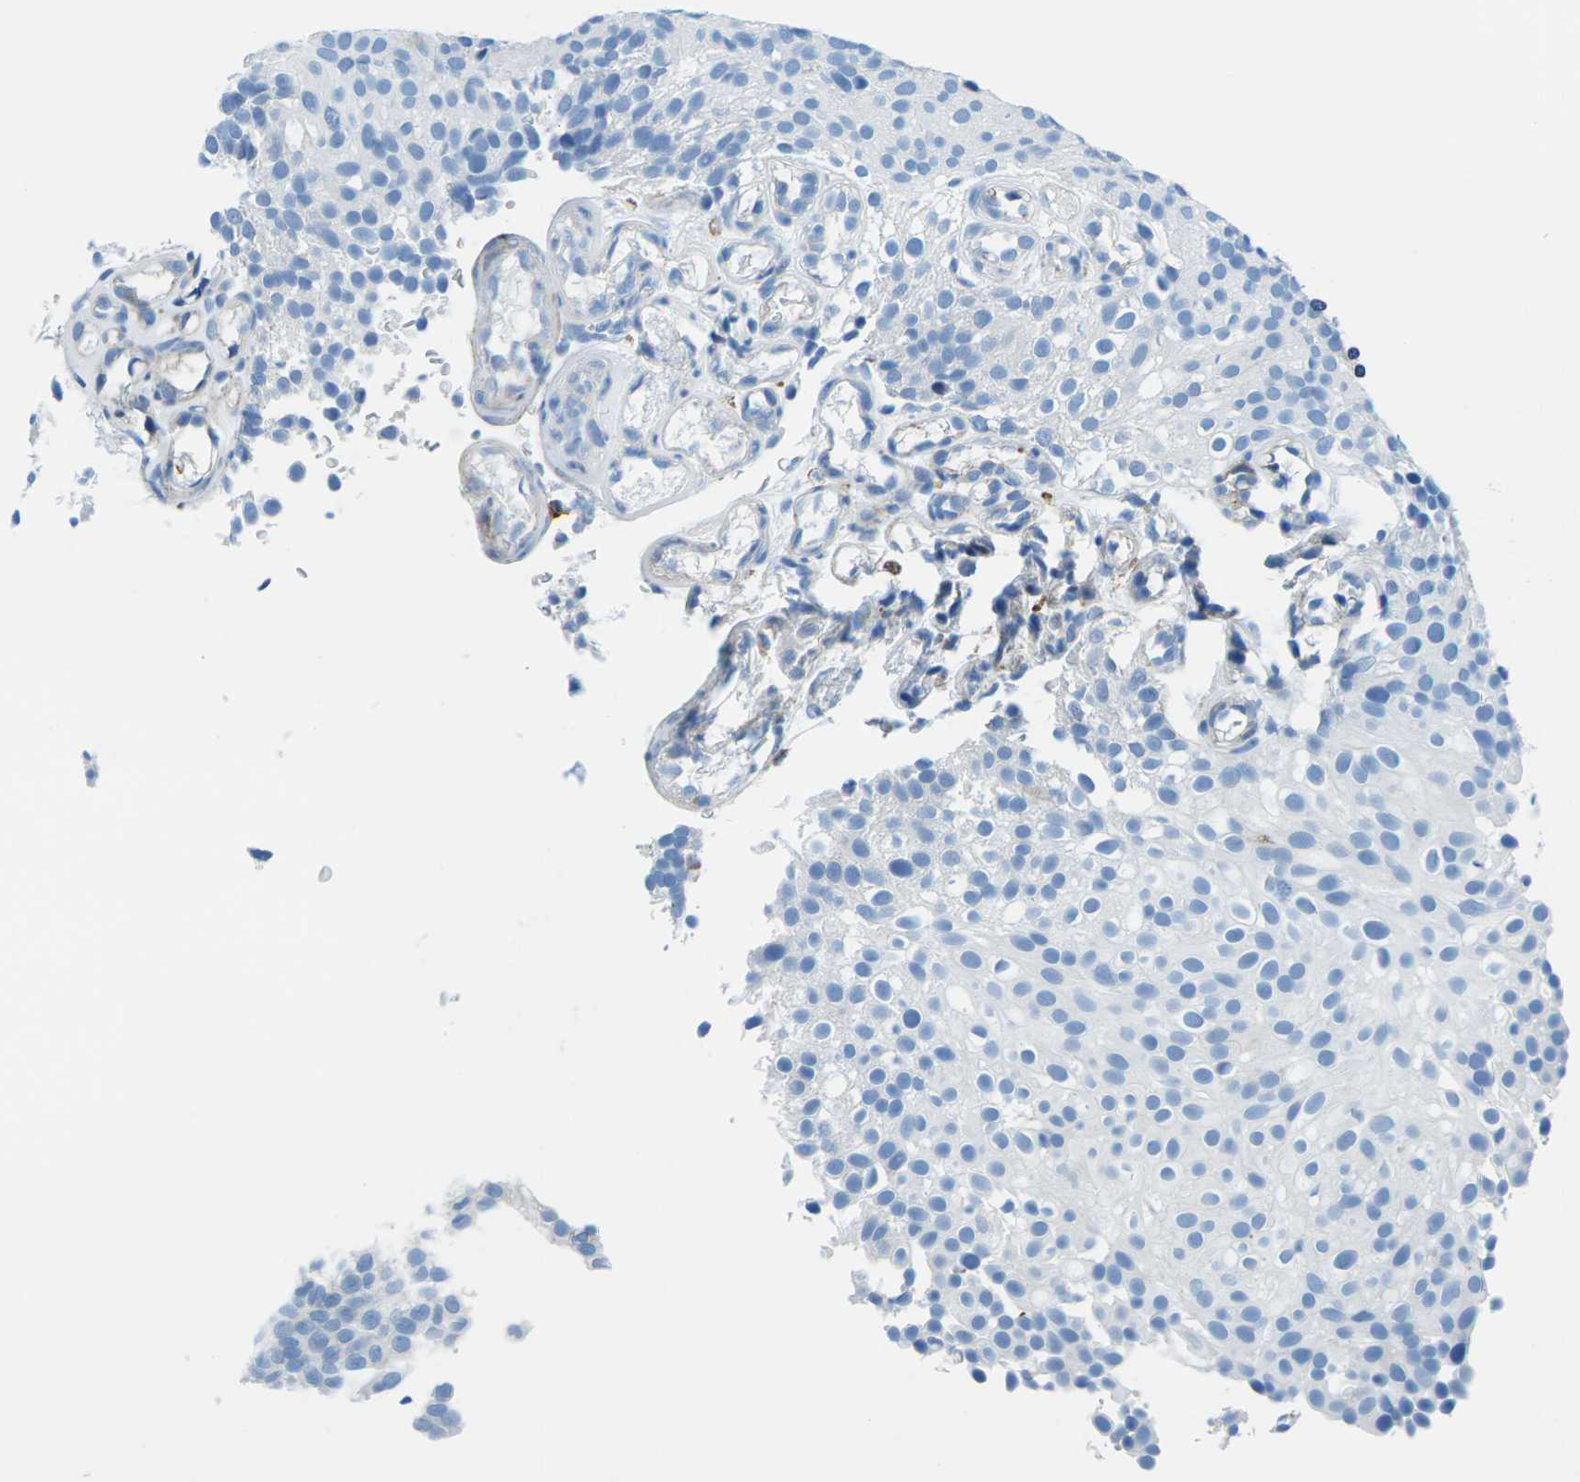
{"staining": {"intensity": "negative", "quantity": "none", "location": "none"}, "tissue": "urothelial cancer", "cell_type": "Tumor cells", "image_type": "cancer", "snomed": [{"axis": "morphology", "description": "Urothelial carcinoma, Low grade"}, {"axis": "topography", "description": "Urinary bladder"}], "caption": "Immunohistochemistry (IHC) histopathology image of neoplastic tissue: human urothelial cancer stained with DAB (3,3'-diaminobenzidine) shows no significant protein staining in tumor cells.", "gene": "SOCS4", "patient": {"sex": "male", "age": 78}}